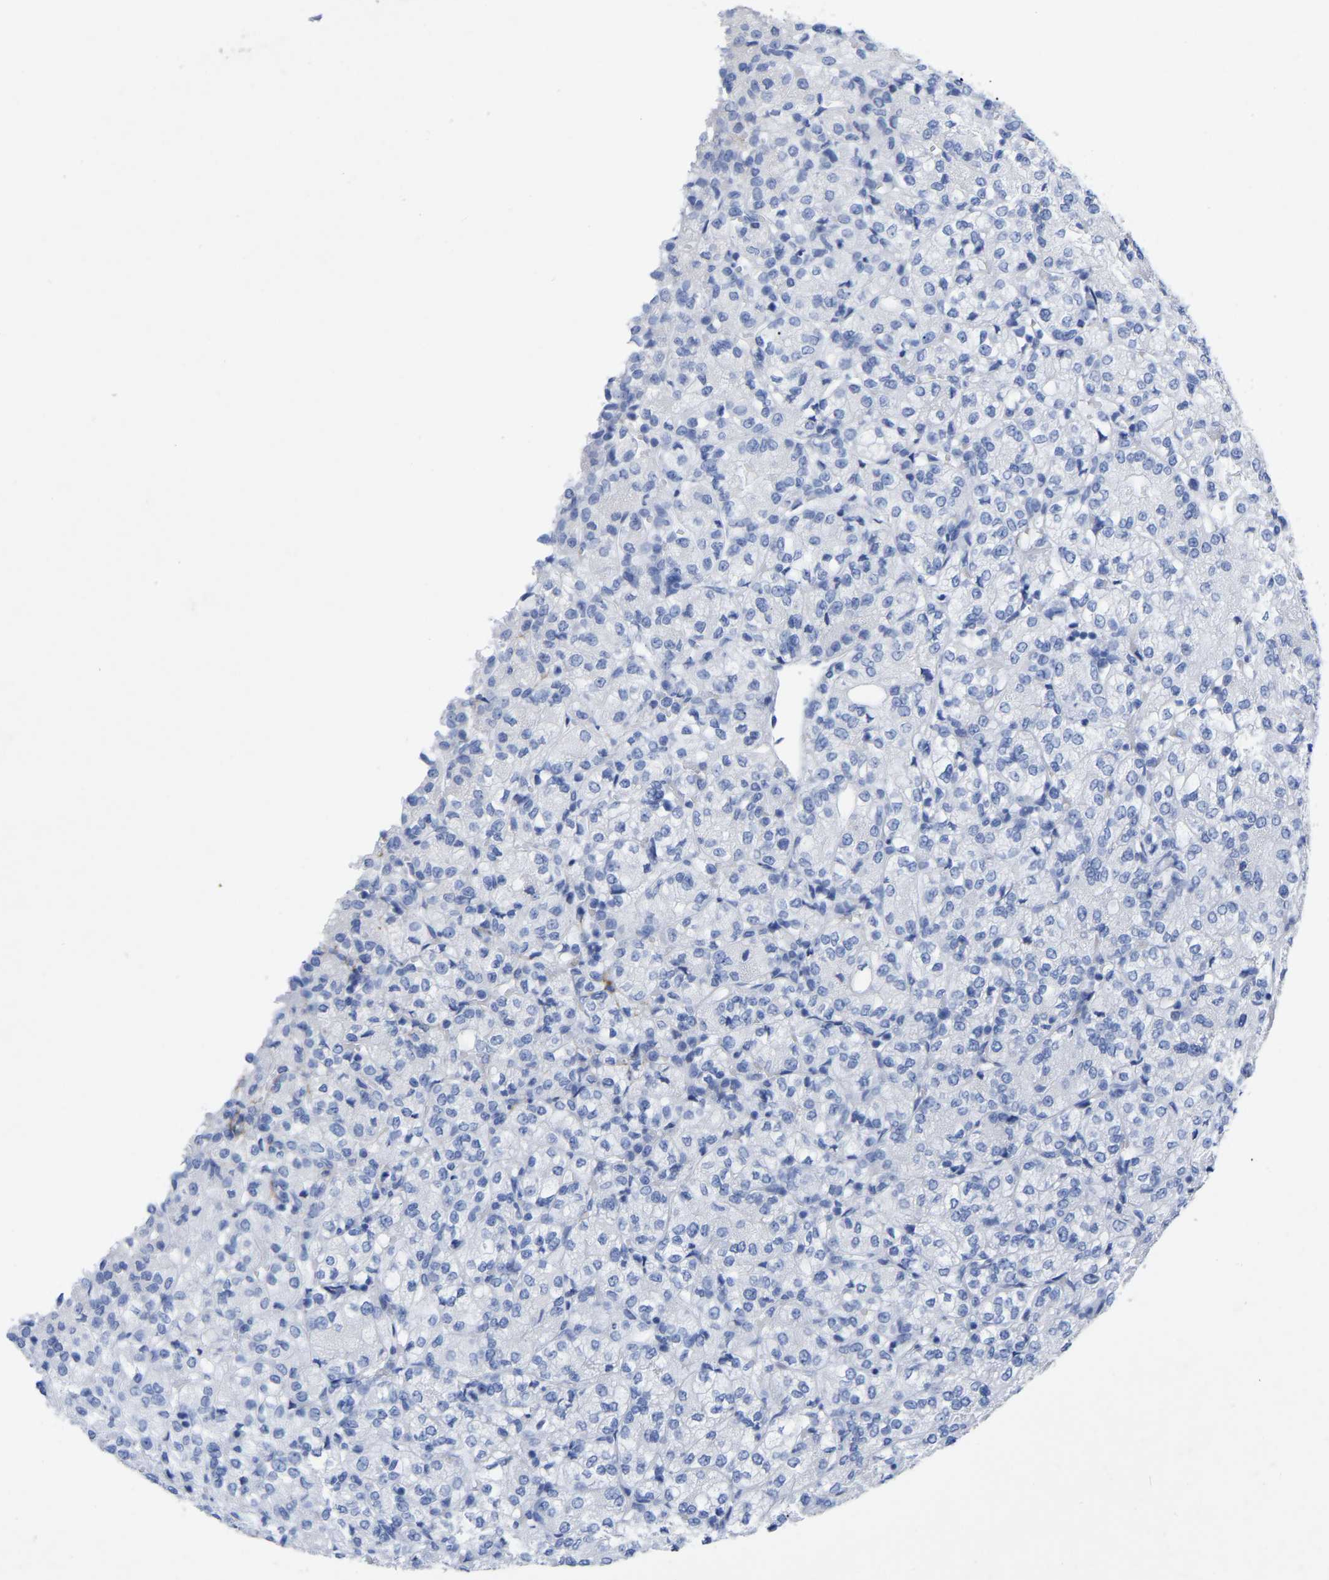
{"staining": {"intensity": "negative", "quantity": "none", "location": "none"}, "tissue": "renal cancer", "cell_type": "Tumor cells", "image_type": "cancer", "snomed": [{"axis": "morphology", "description": "Adenocarcinoma, NOS"}, {"axis": "topography", "description": "Kidney"}], "caption": "Photomicrograph shows no protein positivity in tumor cells of renal cancer tissue.", "gene": "HAPLN1", "patient": {"sex": "male", "age": 77}}